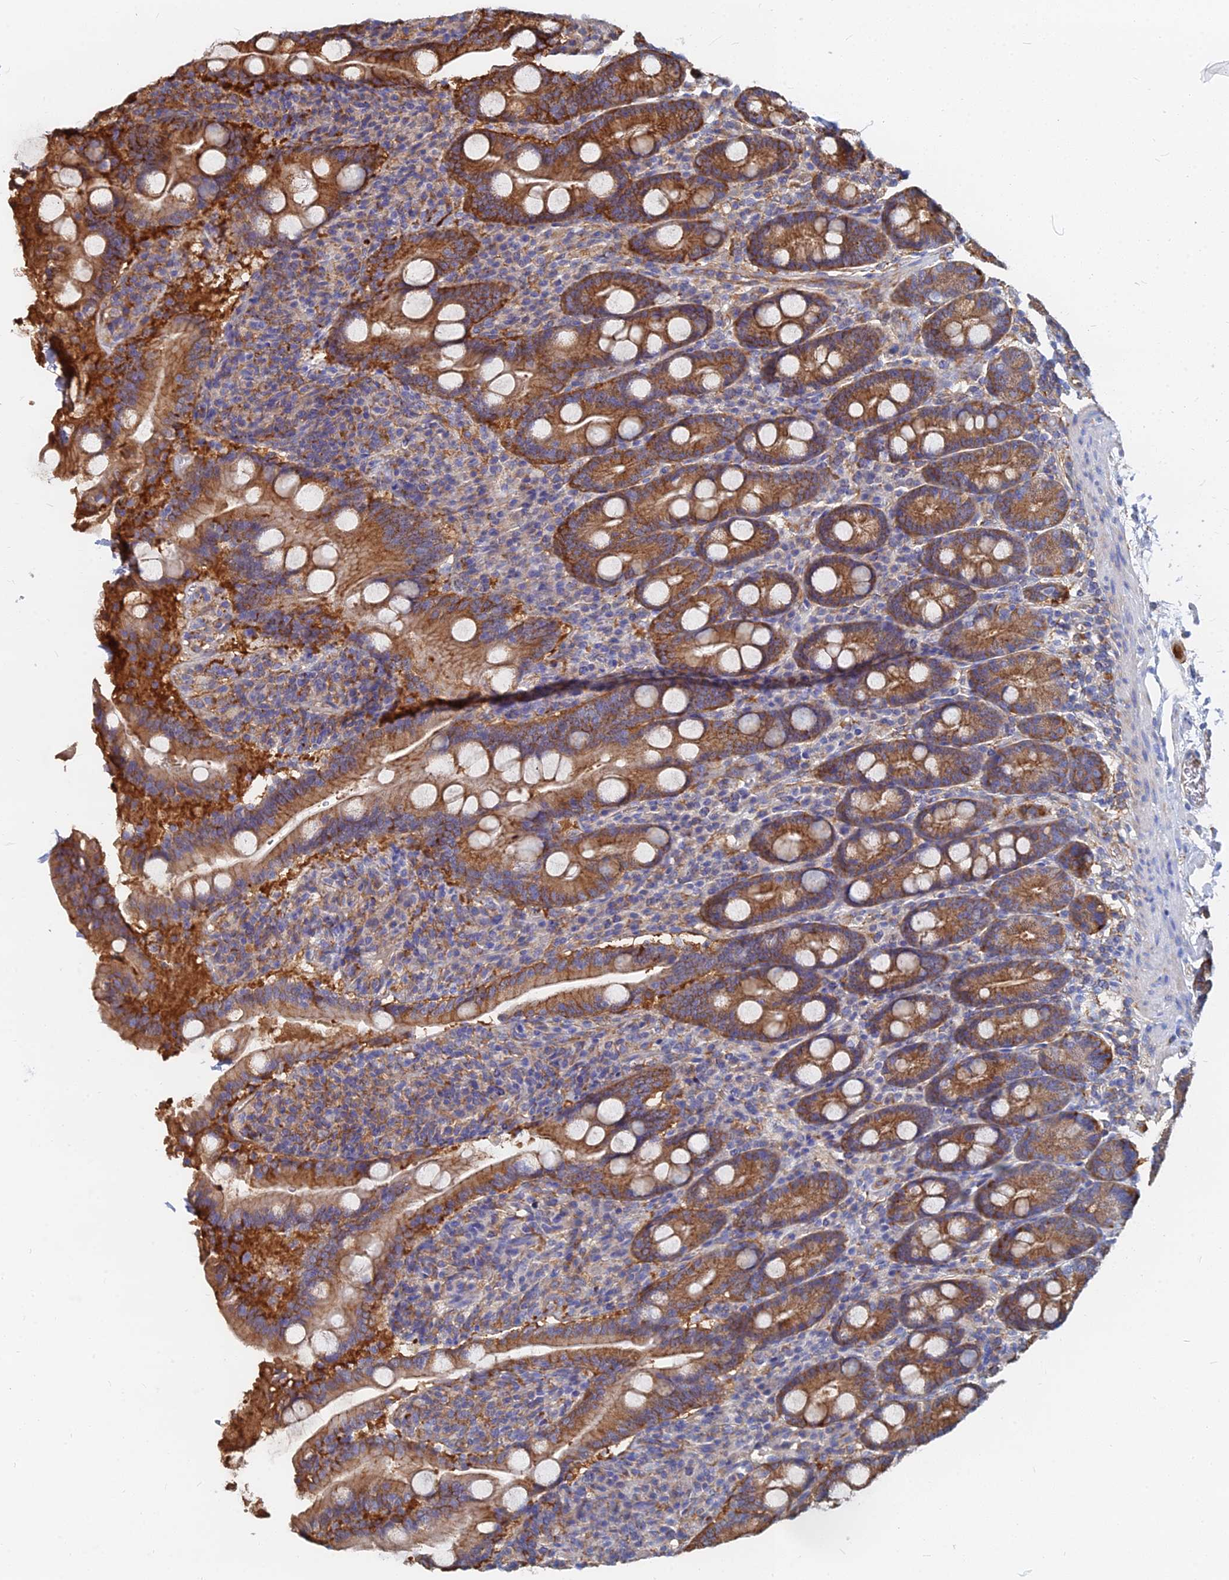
{"staining": {"intensity": "strong", "quantity": ">75%", "location": "cytoplasmic/membranous"}, "tissue": "duodenum", "cell_type": "Glandular cells", "image_type": "normal", "snomed": [{"axis": "morphology", "description": "Normal tissue, NOS"}, {"axis": "topography", "description": "Duodenum"}], "caption": "The photomicrograph exhibits a brown stain indicating the presence of a protein in the cytoplasmic/membranous of glandular cells in duodenum. (DAB (3,3'-diaminobenzidine) = brown stain, brightfield microscopy at high magnification).", "gene": "FFAR3", "patient": {"sex": "male", "age": 35}}